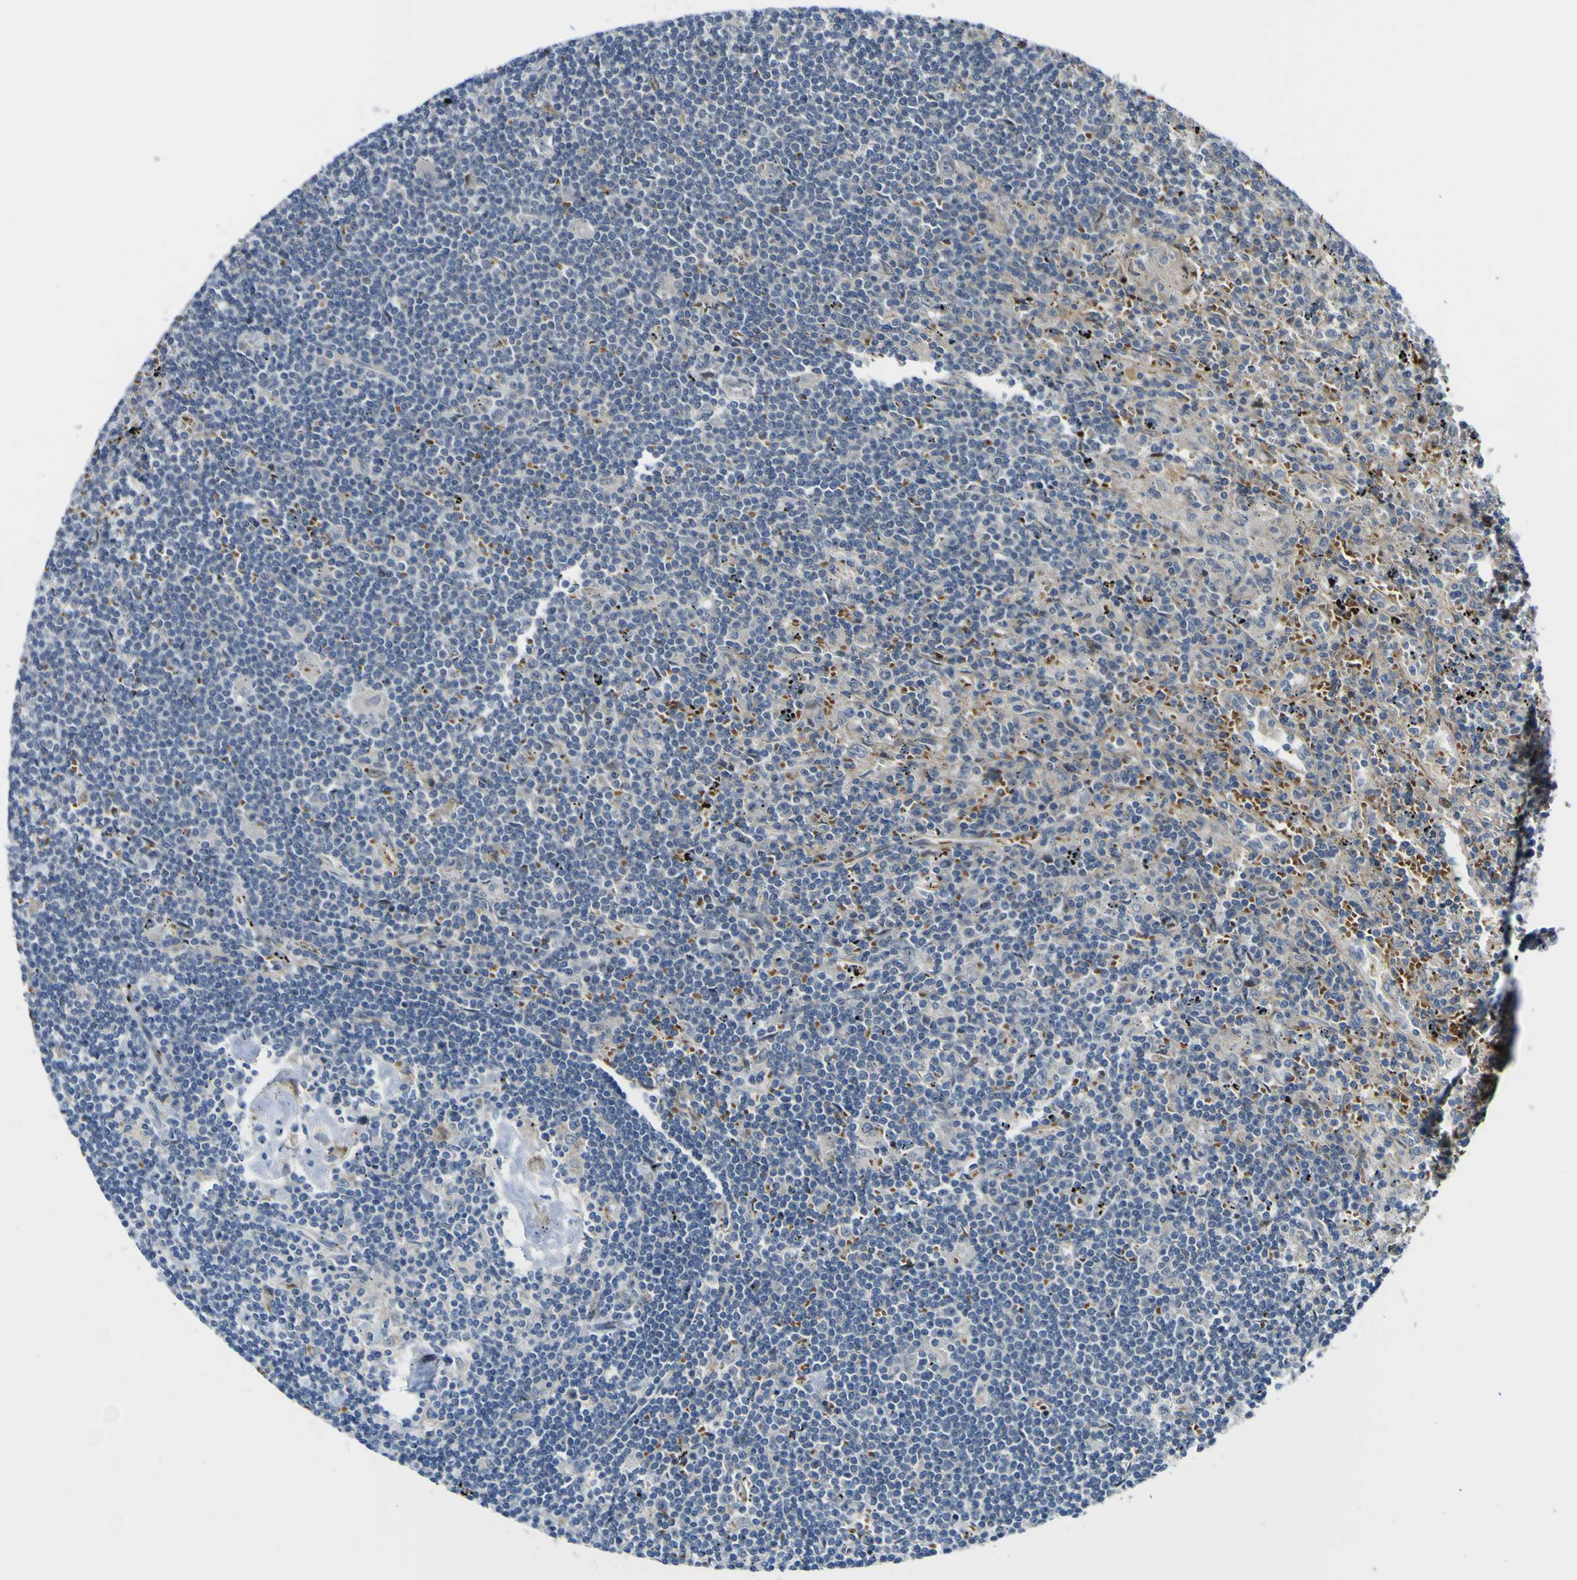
{"staining": {"intensity": "negative", "quantity": "none", "location": "none"}, "tissue": "lymphoma", "cell_type": "Tumor cells", "image_type": "cancer", "snomed": [{"axis": "morphology", "description": "Malignant lymphoma, non-Hodgkin's type, Low grade"}, {"axis": "topography", "description": "Spleen"}], "caption": "The image displays no significant expression in tumor cells of low-grade malignant lymphoma, non-Hodgkin's type.", "gene": "KDM7A", "patient": {"sex": "male", "age": 76}}